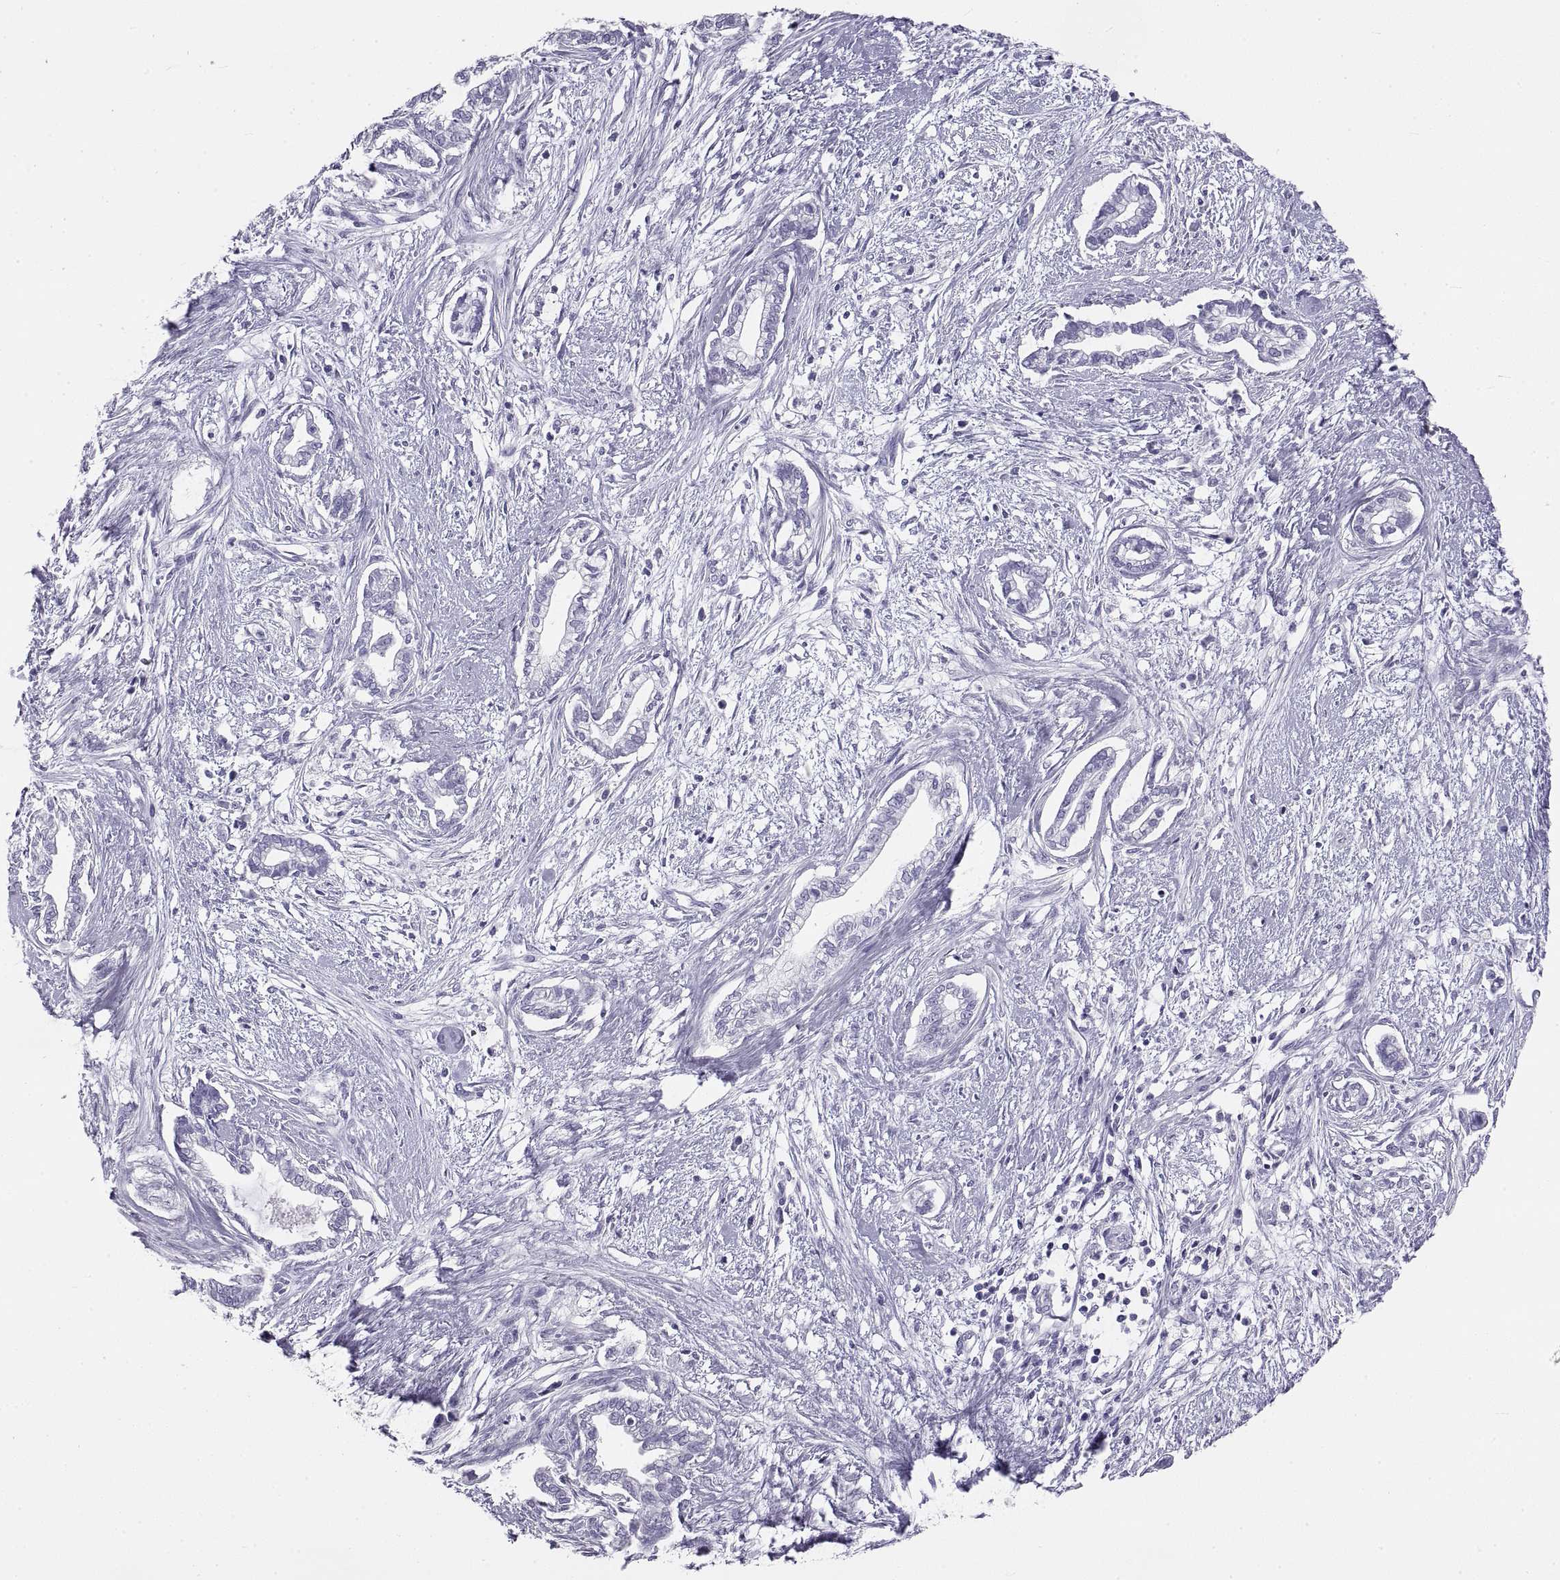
{"staining": {"intensity": "negative", "quantity": "none", "location": "none"}, "tissue": "cervical cancer", "cell_type": "Tumor cells", "image_type": "cancer", "snomed": [{"axis": "morphology", "description": "Adenocarcinoma, NOS"}, {"axis": "topography", "description": "Cervix"}], "caption": "An image of human cervical adenocarcinoma is negative for staining in tumor cells.", "gene": "RLBP1", "patient": {"sex": "female", "age": 62}}